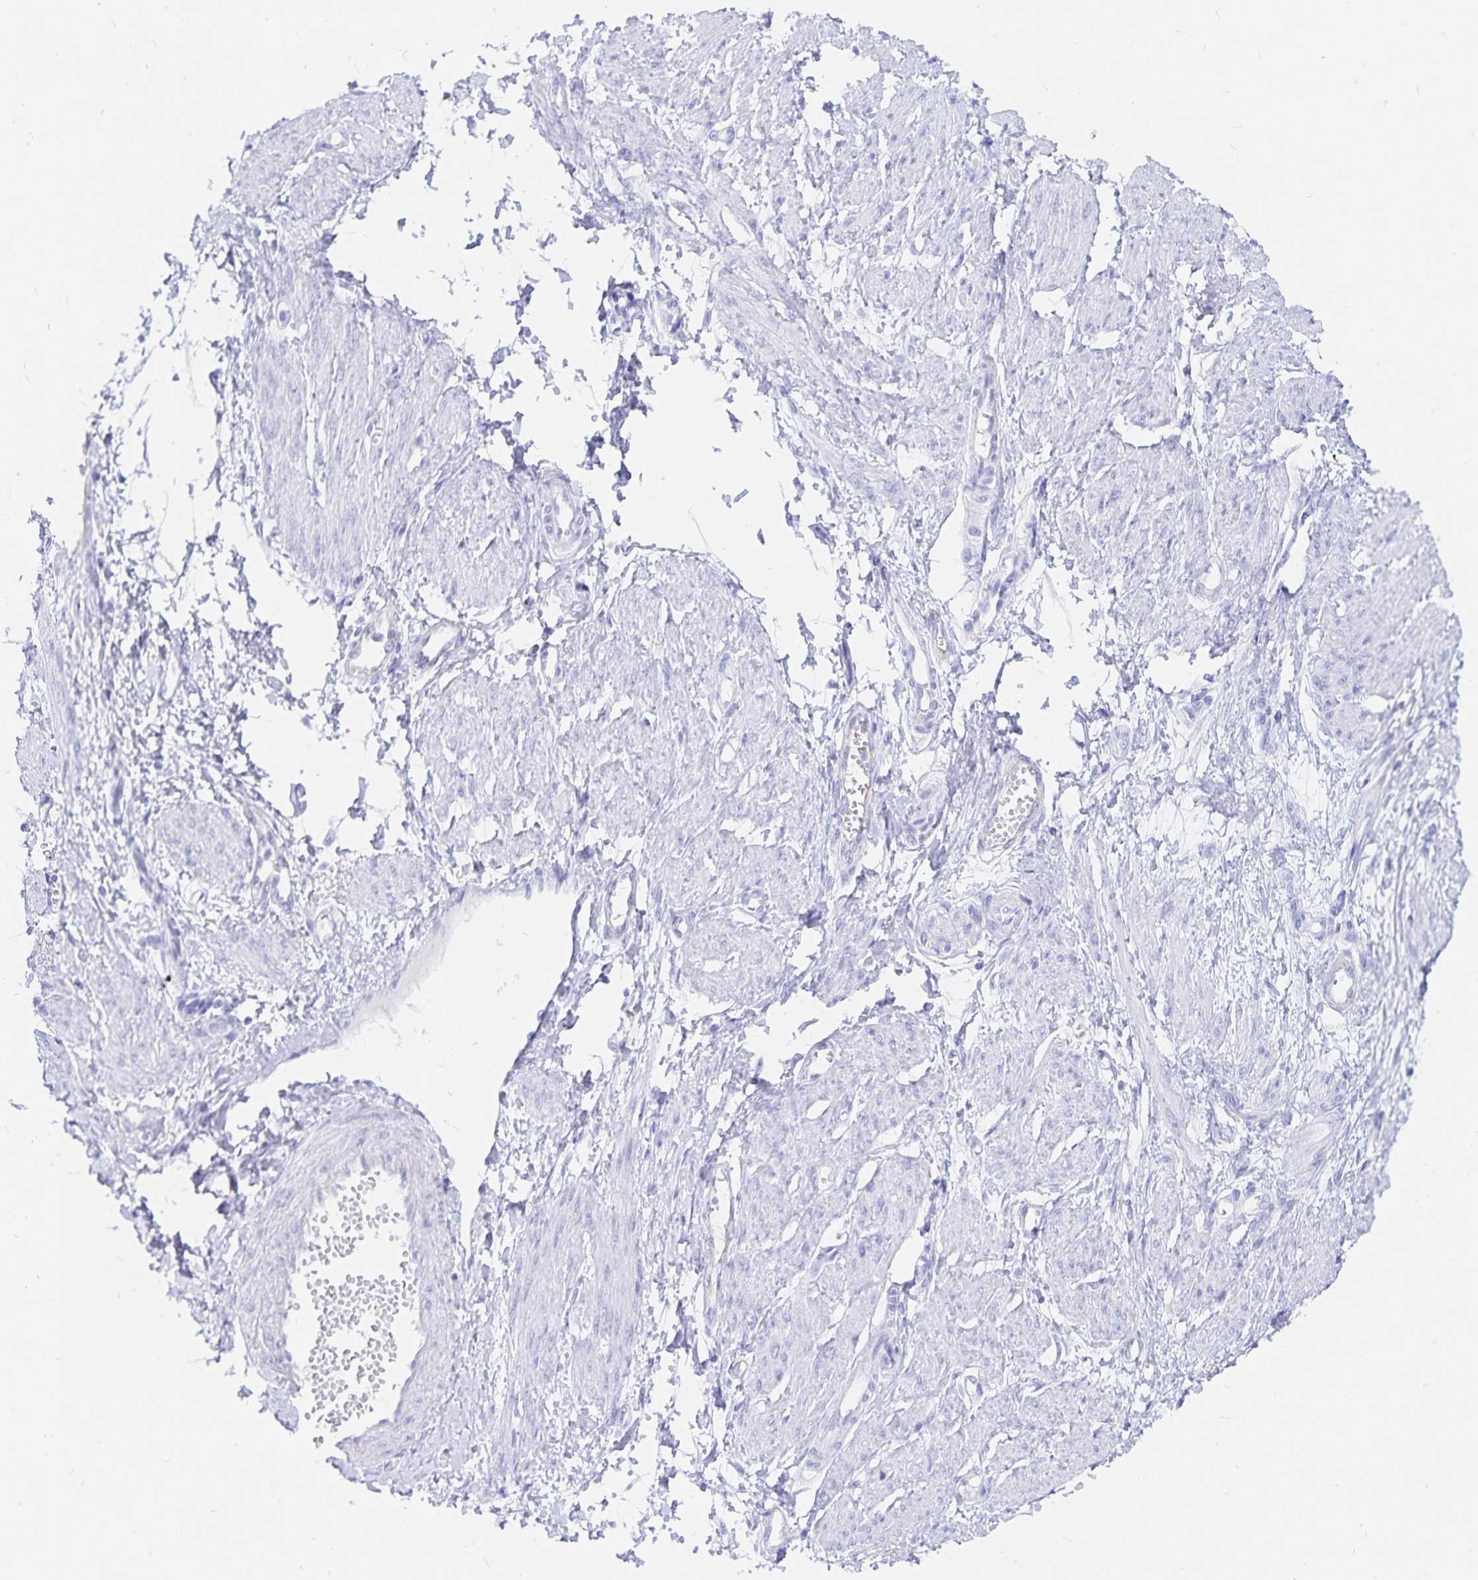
{"staining": {"intensity": "negative", "quantity": "none", "location": "none"}, "tissue": "smooth muscle", "cell_type": "Smooth muscle cells", "image_type": "normal", "snomed": [{"axis": "morphology", "description": "Normal tissue, NOS"}, {"axis": "topography", "description": "Smooth muscle"}, {"axis": "topography", "description": "Uterus"}], "caption": "This is an IHC micrograph of normal smooth muscle. There is no positivity in smooth muscle cells.", "gene": "INSL5", "patient": {"sex": "female", "age": 39}}